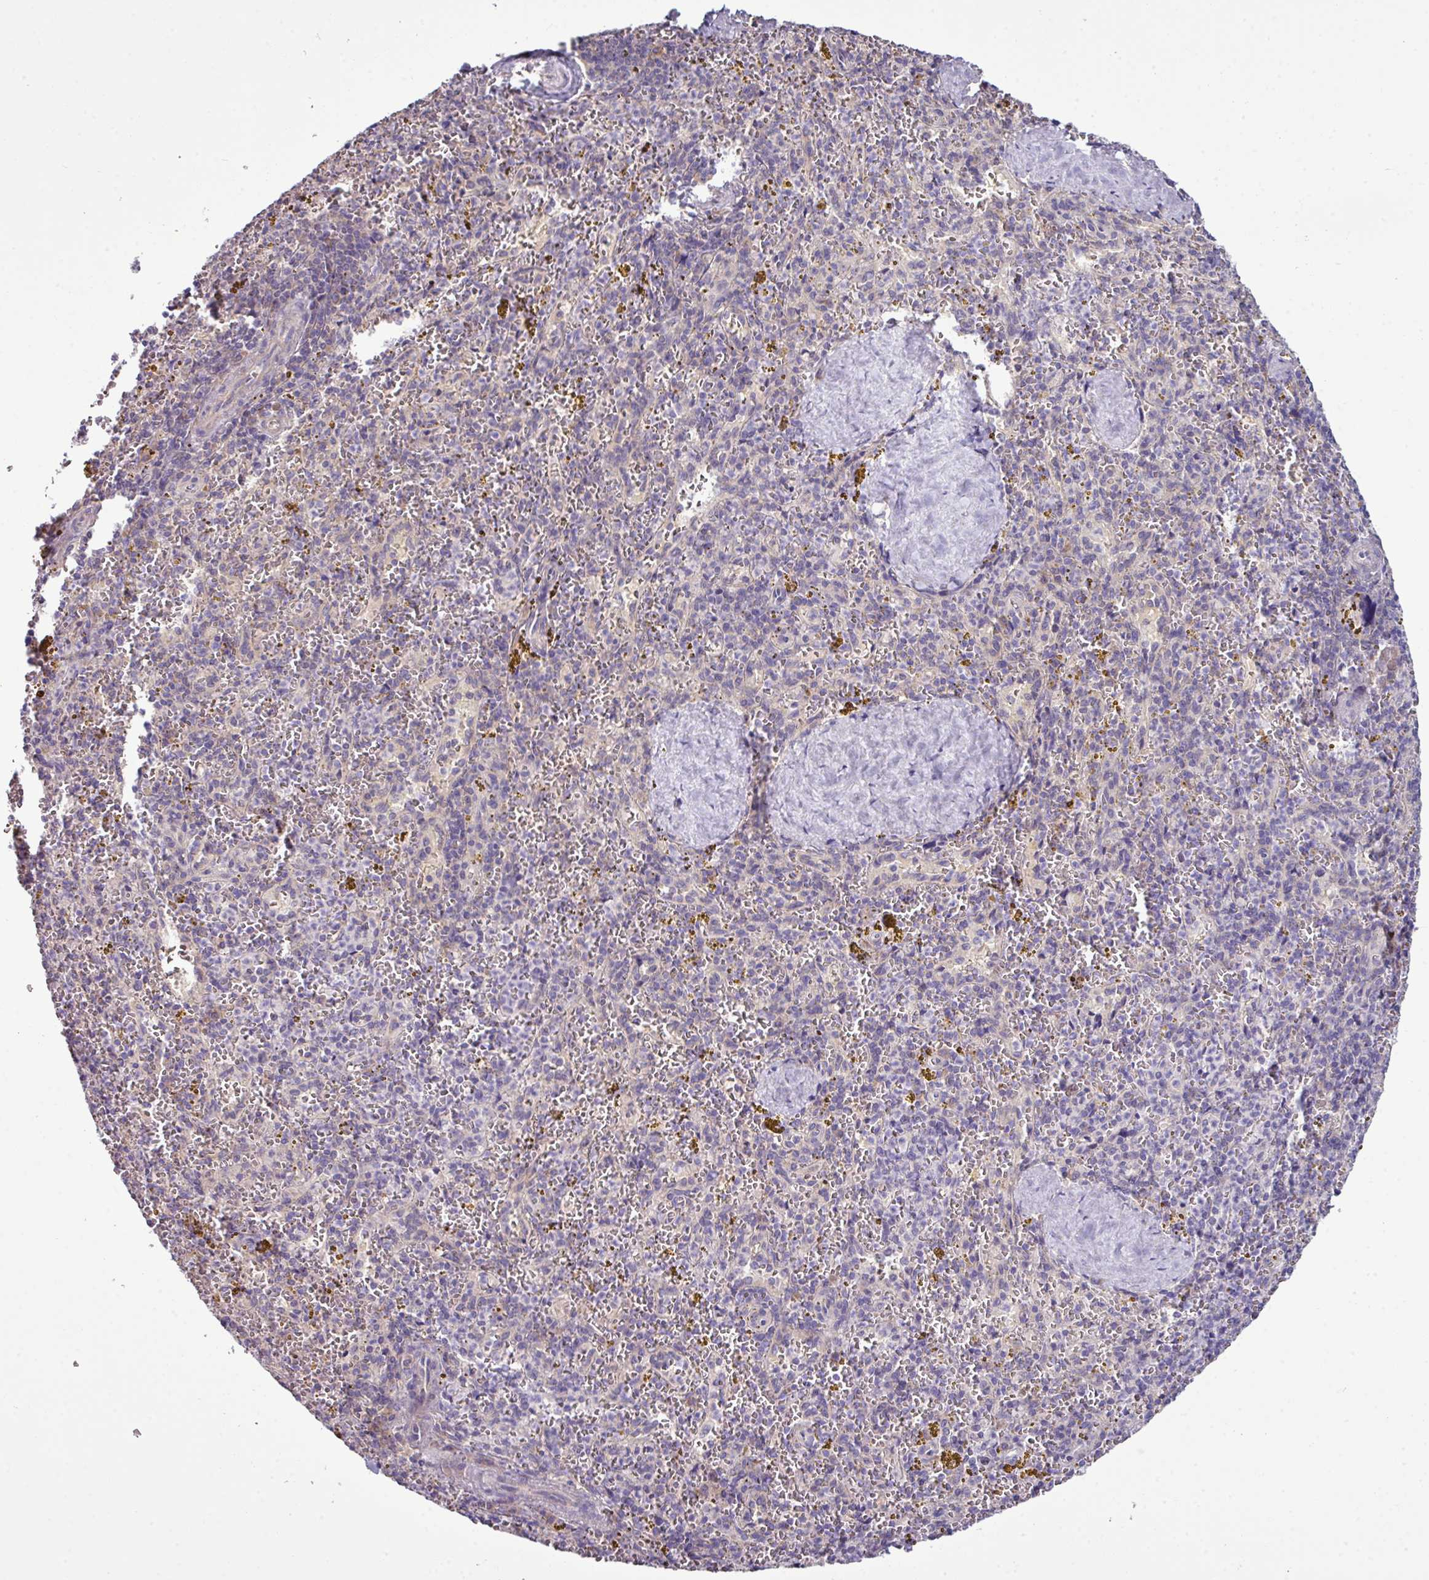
{"staining": {"intensity": "negative", "quantity": "none", "location": "none"}, "tissue": "spleen", "cell_type": "Cells in red pulp", "image_type": "normal", "snomed": [{"axis": "morphology", "description": "Normal tissue, NOS"}, {"axis": "topography", "description": "Spleen"}], "caption": "Cells in red pulp are negative for protein expression in benign human spleen. (DAB (3,3'-diaminobenzidine) immunohistochemistry, high magnification).", "gene": "AGAP4", "patient": {"sex": "male", "age": 57}}